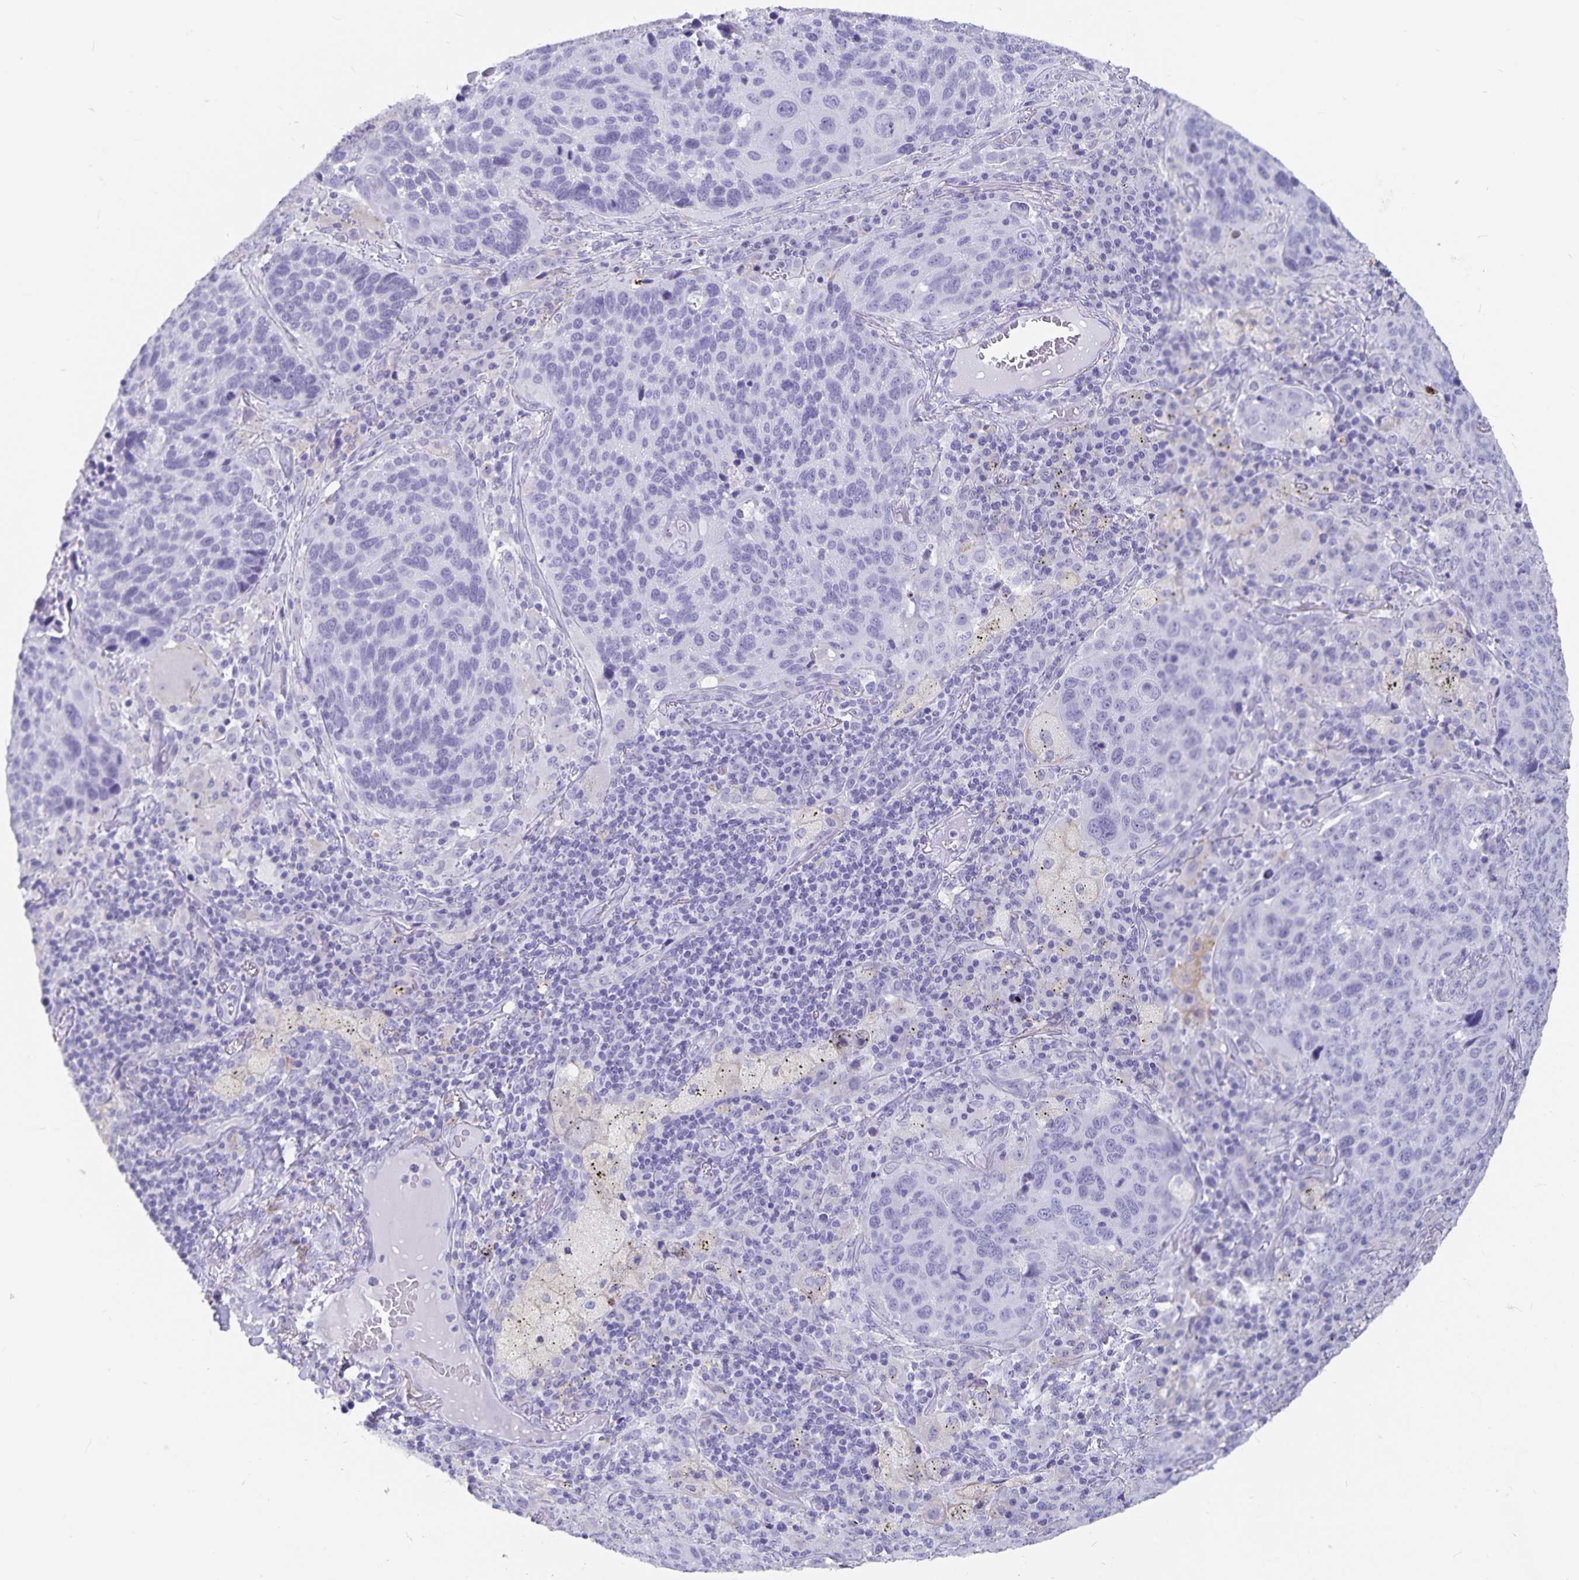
{"staining": {"intensity": "negative", "quantity": "none", "location": "none"}, "tissue": "lung cancer", "cell_type": "Tumor cells", "image_type": "cancer", "snomed": [{"axis": "morphology", "description": "Squamous cell carcinoma, NOS"}, {"axis": "topography", "description": "Lung"}], "caption": "Human squamous cell carcinoma (lung) stained for a protein using immunohistochemistry (IHC) shows no staining in tumor cells.", "gene": "PLAC1", "patient": {"sex": "male", "age": 68}}